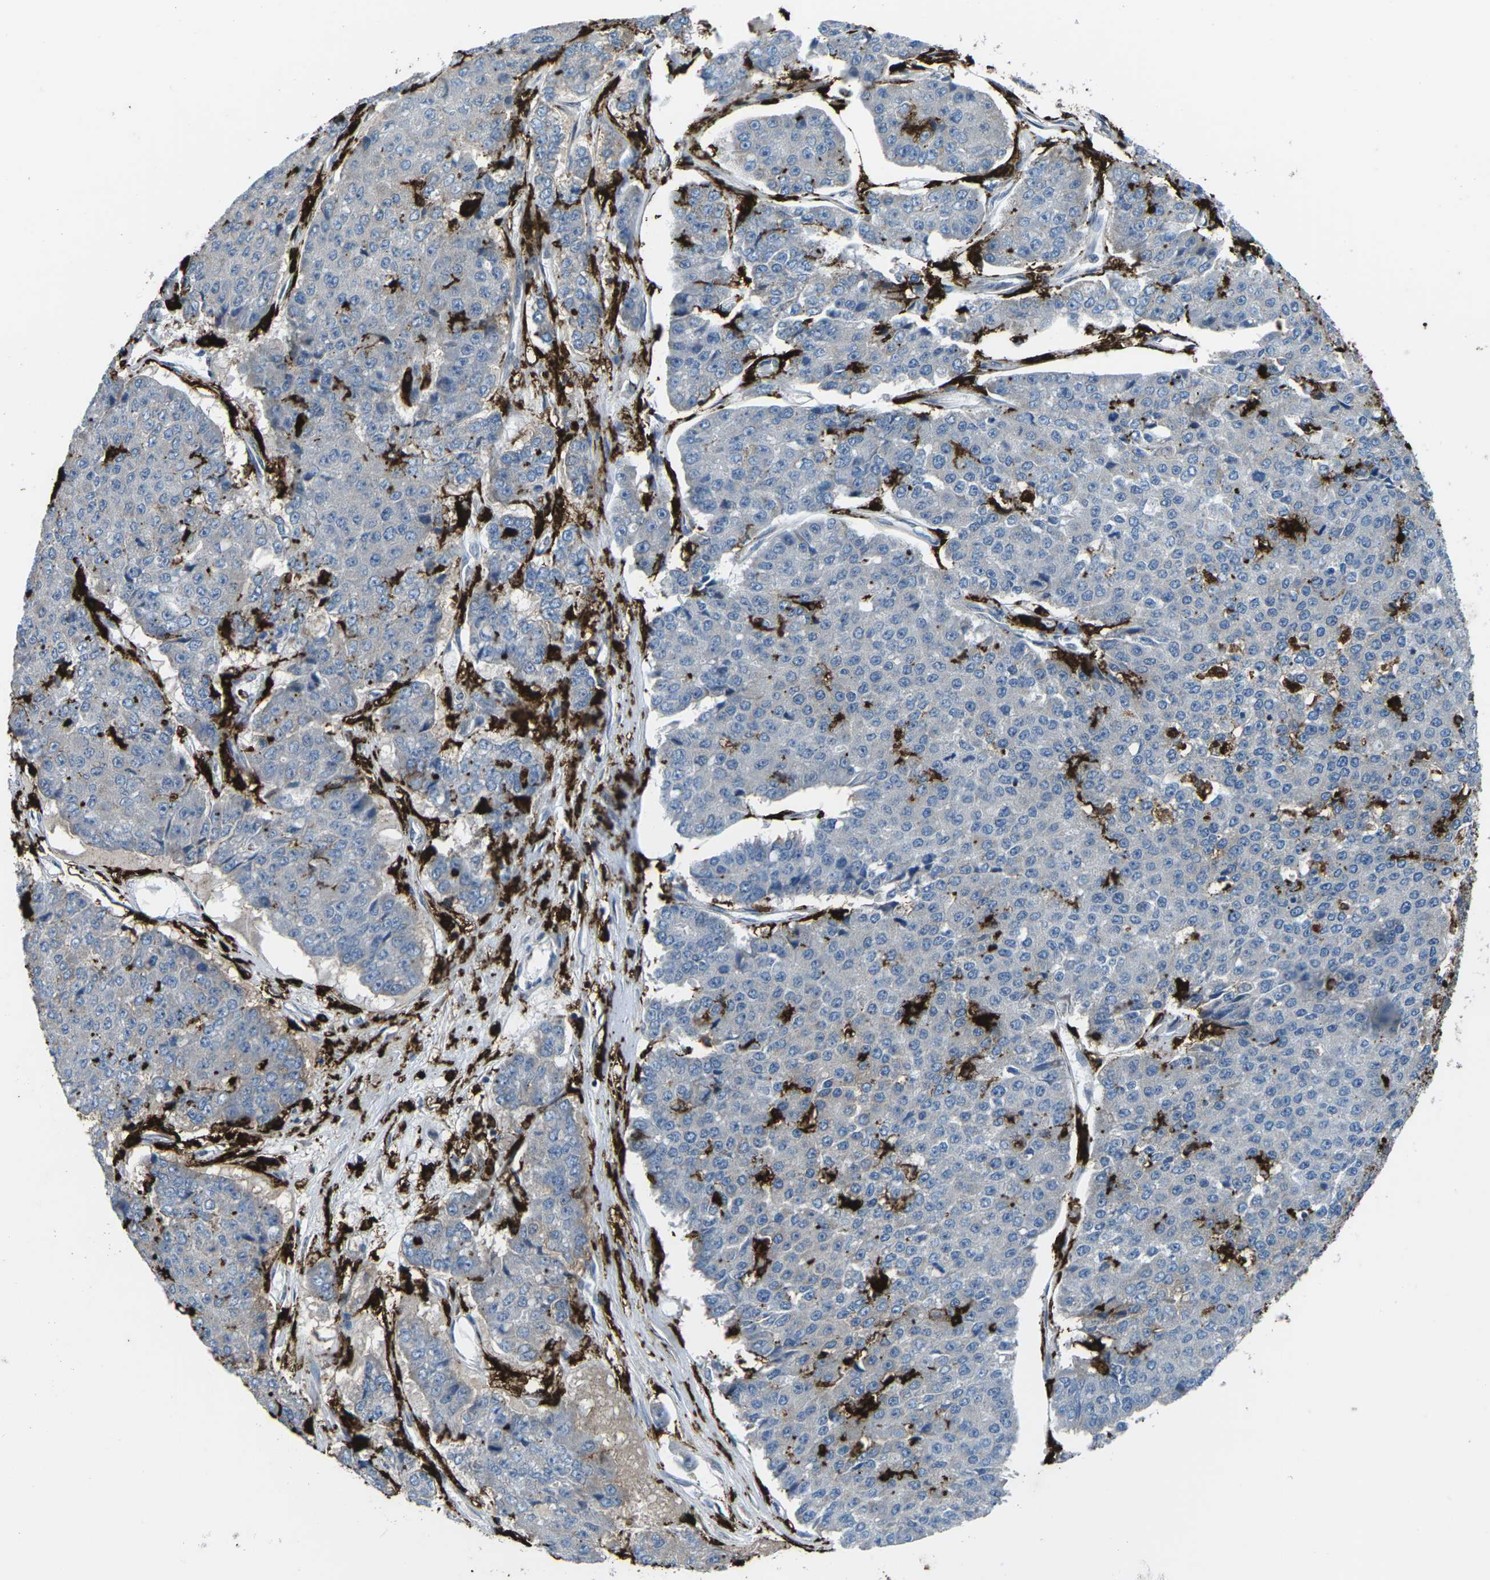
{"staining": {"intensity": "negative", "quantity": "none", "location": "none"}, "tissue": "pancreatic cancer", "cell_type": "Tumor cells", "image_type": "cancer", "snomed": [{"axis": "morphology", "description": "Adenocarcinoma, NOS"}, {"axis": "topography", "description": "Pancreas"}], "caption": "IHC photomicrograph of neoplastic tissue: human pancreatic adenocarcinoma stained with DAB (3,3'-diaminobenzidine) displays no significant protein expression in tumor cells.", "gene": "PTPN1", "patient": {"sex": "male", "age": 50}}